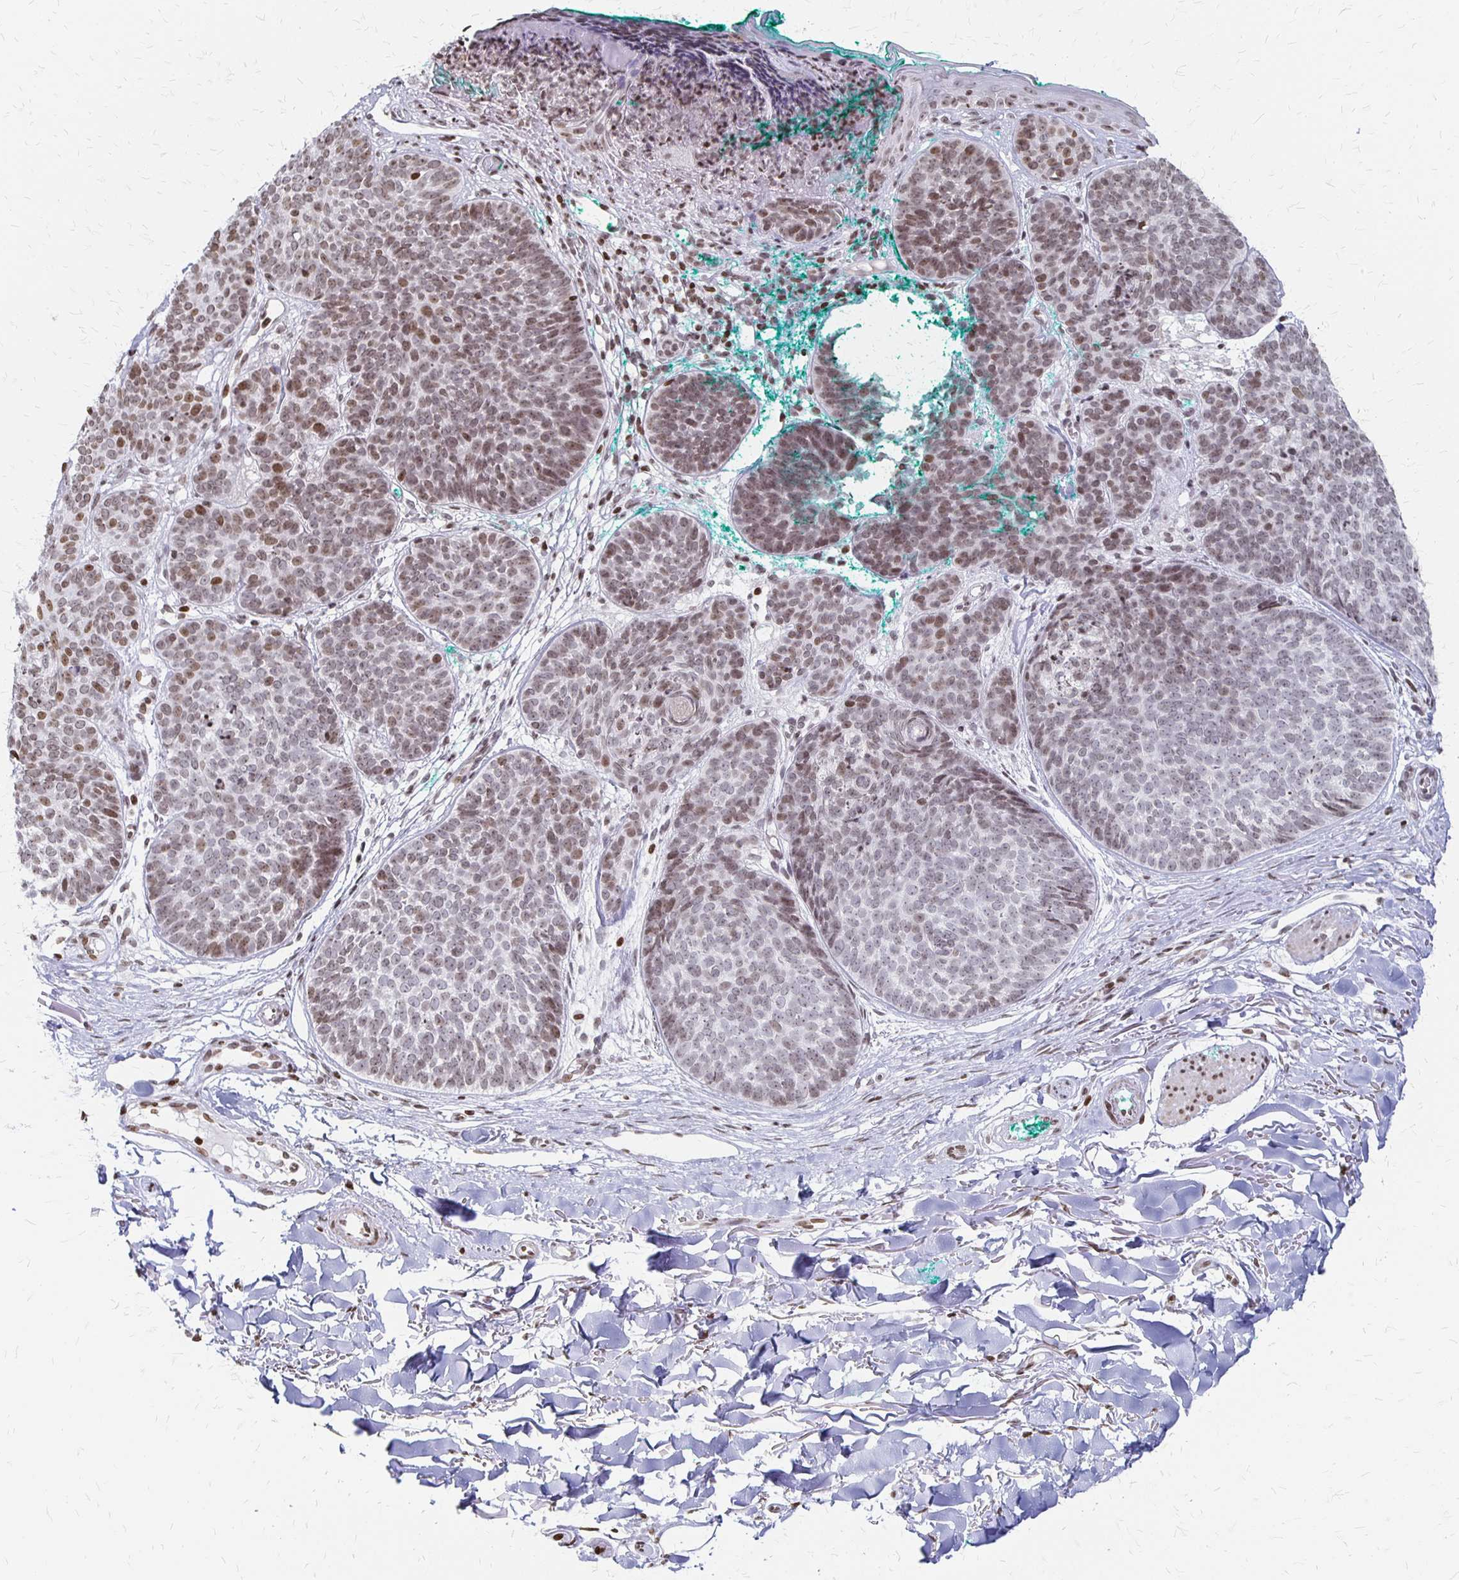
{"staining": {"intensity": "moderate", "quantity": ">75%", "location": "nuclear"}, "tissue": "skin cancer", "cell_type": "Tumor cells", "image_type": "cancer", "snomed": [{"axis": "morphology", "description": "Basal cell carcinoma"}, {"axis": "topography", "description": "Skin"}, {"axis": "topography", "description": "Skin of neck"}, {"axis": "topography", "description": "Skin of shoulder"}, {"axis": "topography", "description": "Skin of back"}], "caption": "This is an image of immunohistochemistry staining of basal cell carcinoma (skin), which shows moderate expression in the nuclear of tumor cells.", "gene": "ZNF280C", "patient": {"sex": "male", "age": 80}}